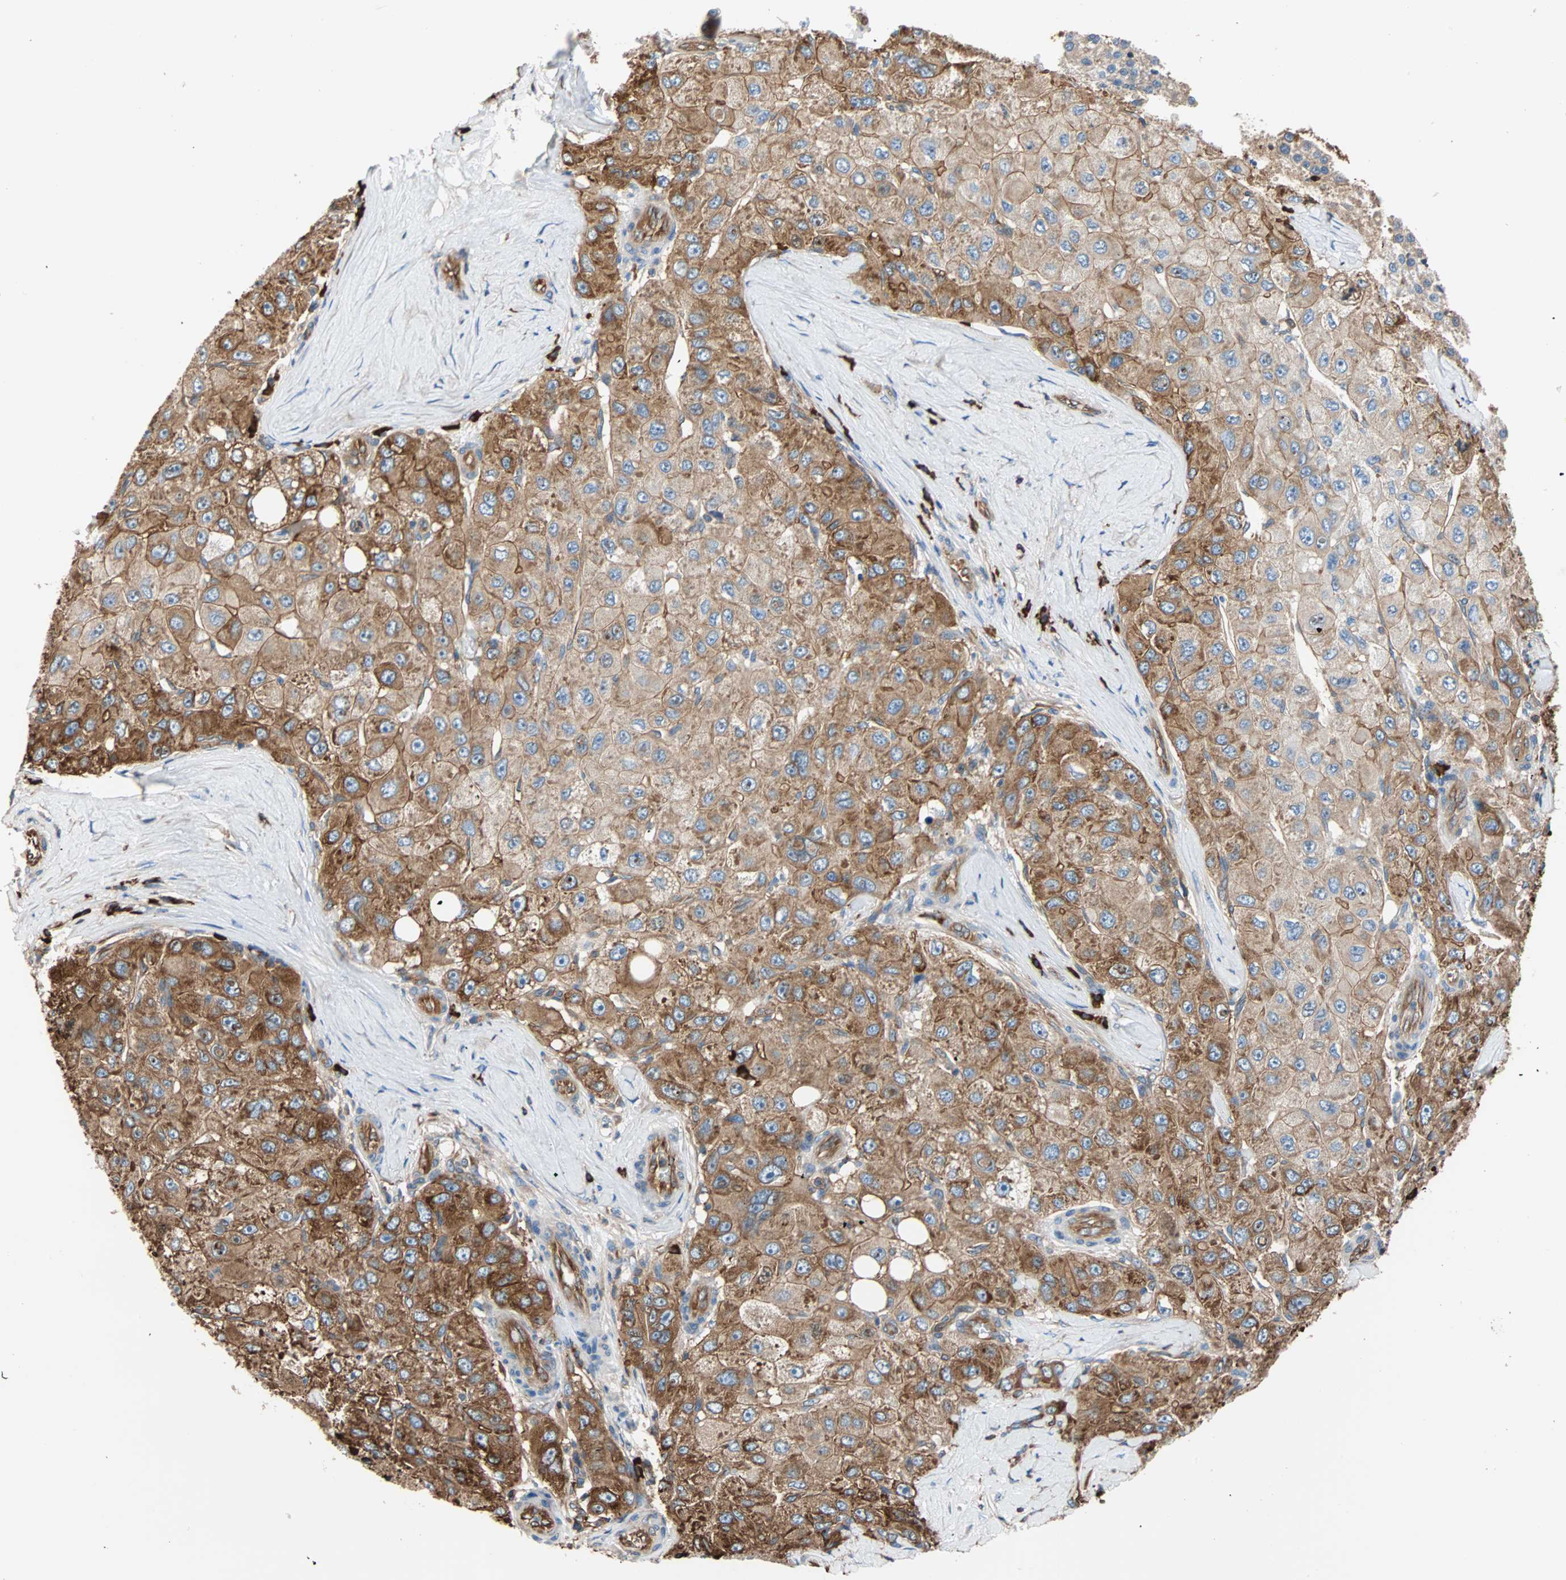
{"staining": {"intensity": "strong", "quantity": ">75%", "location": "cytoplasmic/membranous"}, "tissue": "liver cancer", "cell_type": "Tumor cells", "image_type": "cancer", "snomed": [{"axis": "morphology", "description": "Carcinoma, Hepatocellular, NOS"}, {"axis": "topography", "description": "Liver"}], "caption": "Liver cancer (hepatocellular carcinoma) stained for a protein displays strong cytoplasmic/membranous positivity in tumor cells.", "gene": "EEF2", "patient": {"sex": "male", "age": 80}}